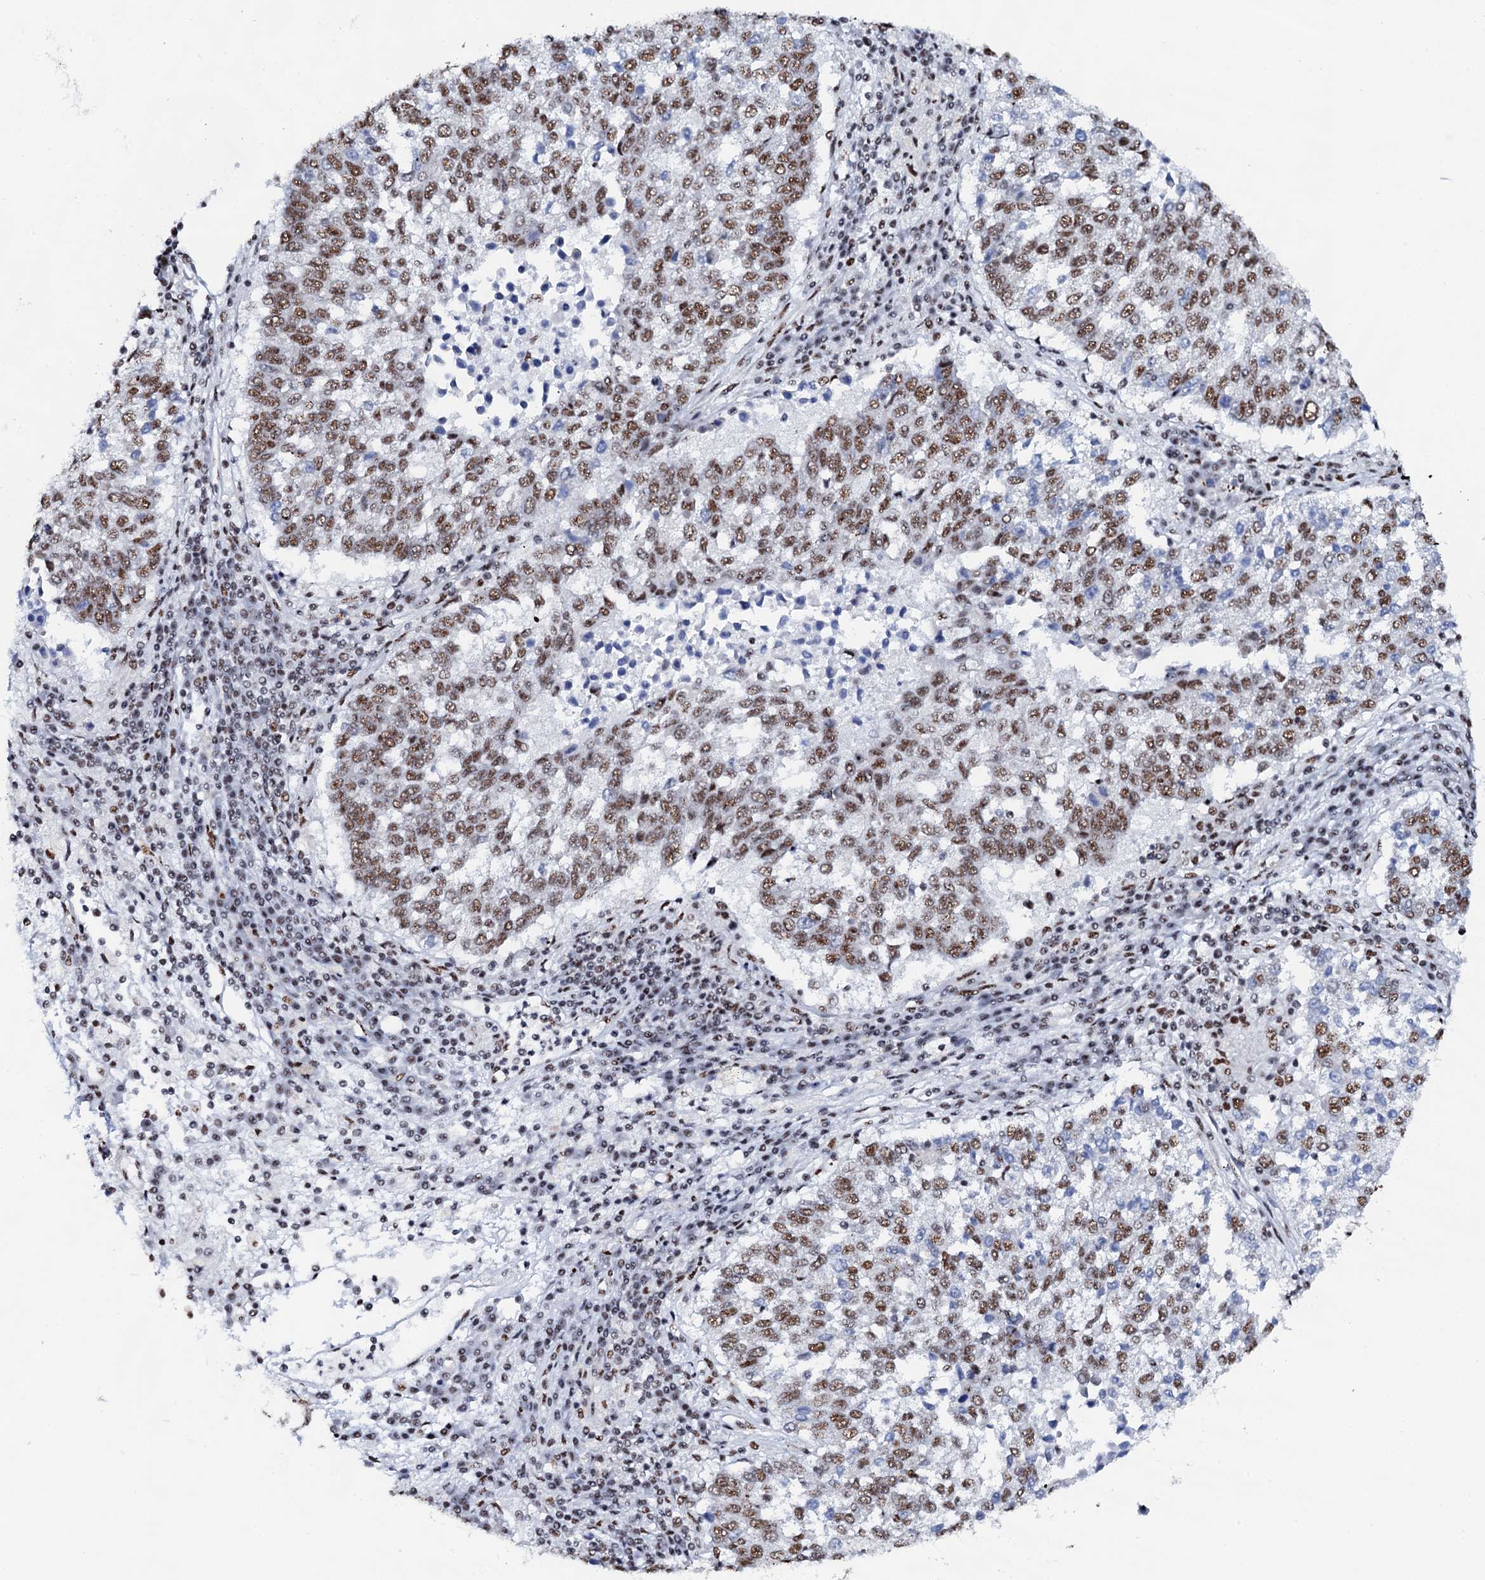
{"staining": {"intensity": "moderate", "quantity": ">75%", "location": "nuclear"}, "tissue": "lung cancer", "cell_type": "Tumor cells", "image_type": "cancer", "snomed": [{"axis": "morphology", "description": "Squamous cell carcinoma, NOS"}, {"axis": "topography", "description": "Lung"}], "caption": "Brown immunohistochemical staining in lung cancer (squamous cell carcinoma) exhibits moderate nuclear staining in approximately >75% of tumor cells.", "gene": "NKAPD1", "patient": {"sex": "male", "age": 73}}